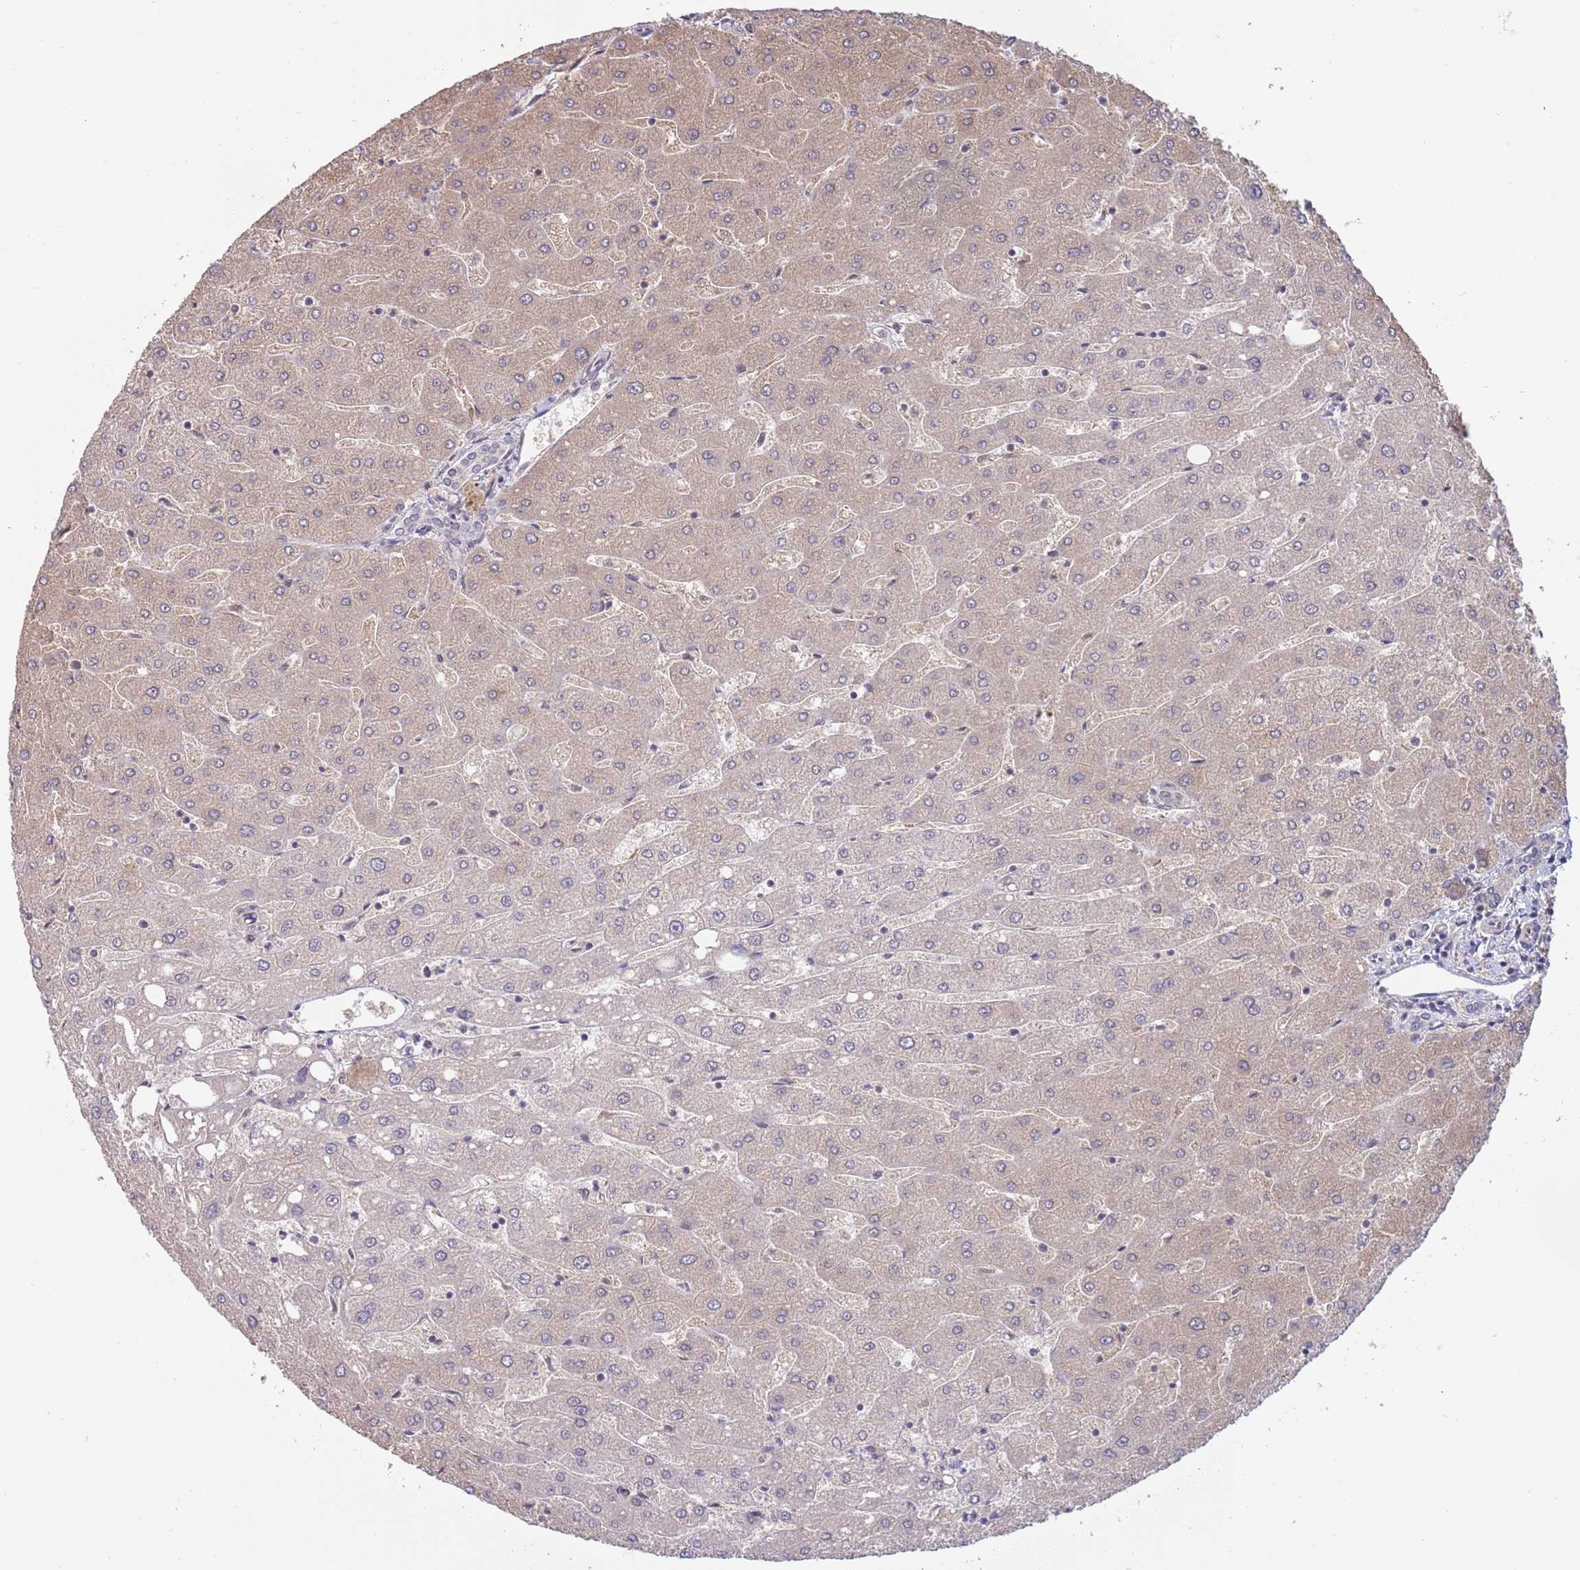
{"staining": {"intensity": "negative", "quantity": "none", "location": "none"}, "tissue": "liver", "cell_type": "Cholangiocytes", "image_type": "normal", "snomed": [{"axis": "morphology", "description": "Normal tissue, NOS"}, {"axis": "topography", "description": "Liver"}], "caption": "DAB immunohistochemical staining of benign human liver shows no significant expression in cholangiocytes. (DAB (3,3'-diaminobenzidine) IHC with hematoxylin counter stain).", "gene": "ZBTB7A", "patient": {"sex": "male", "age": 67}}